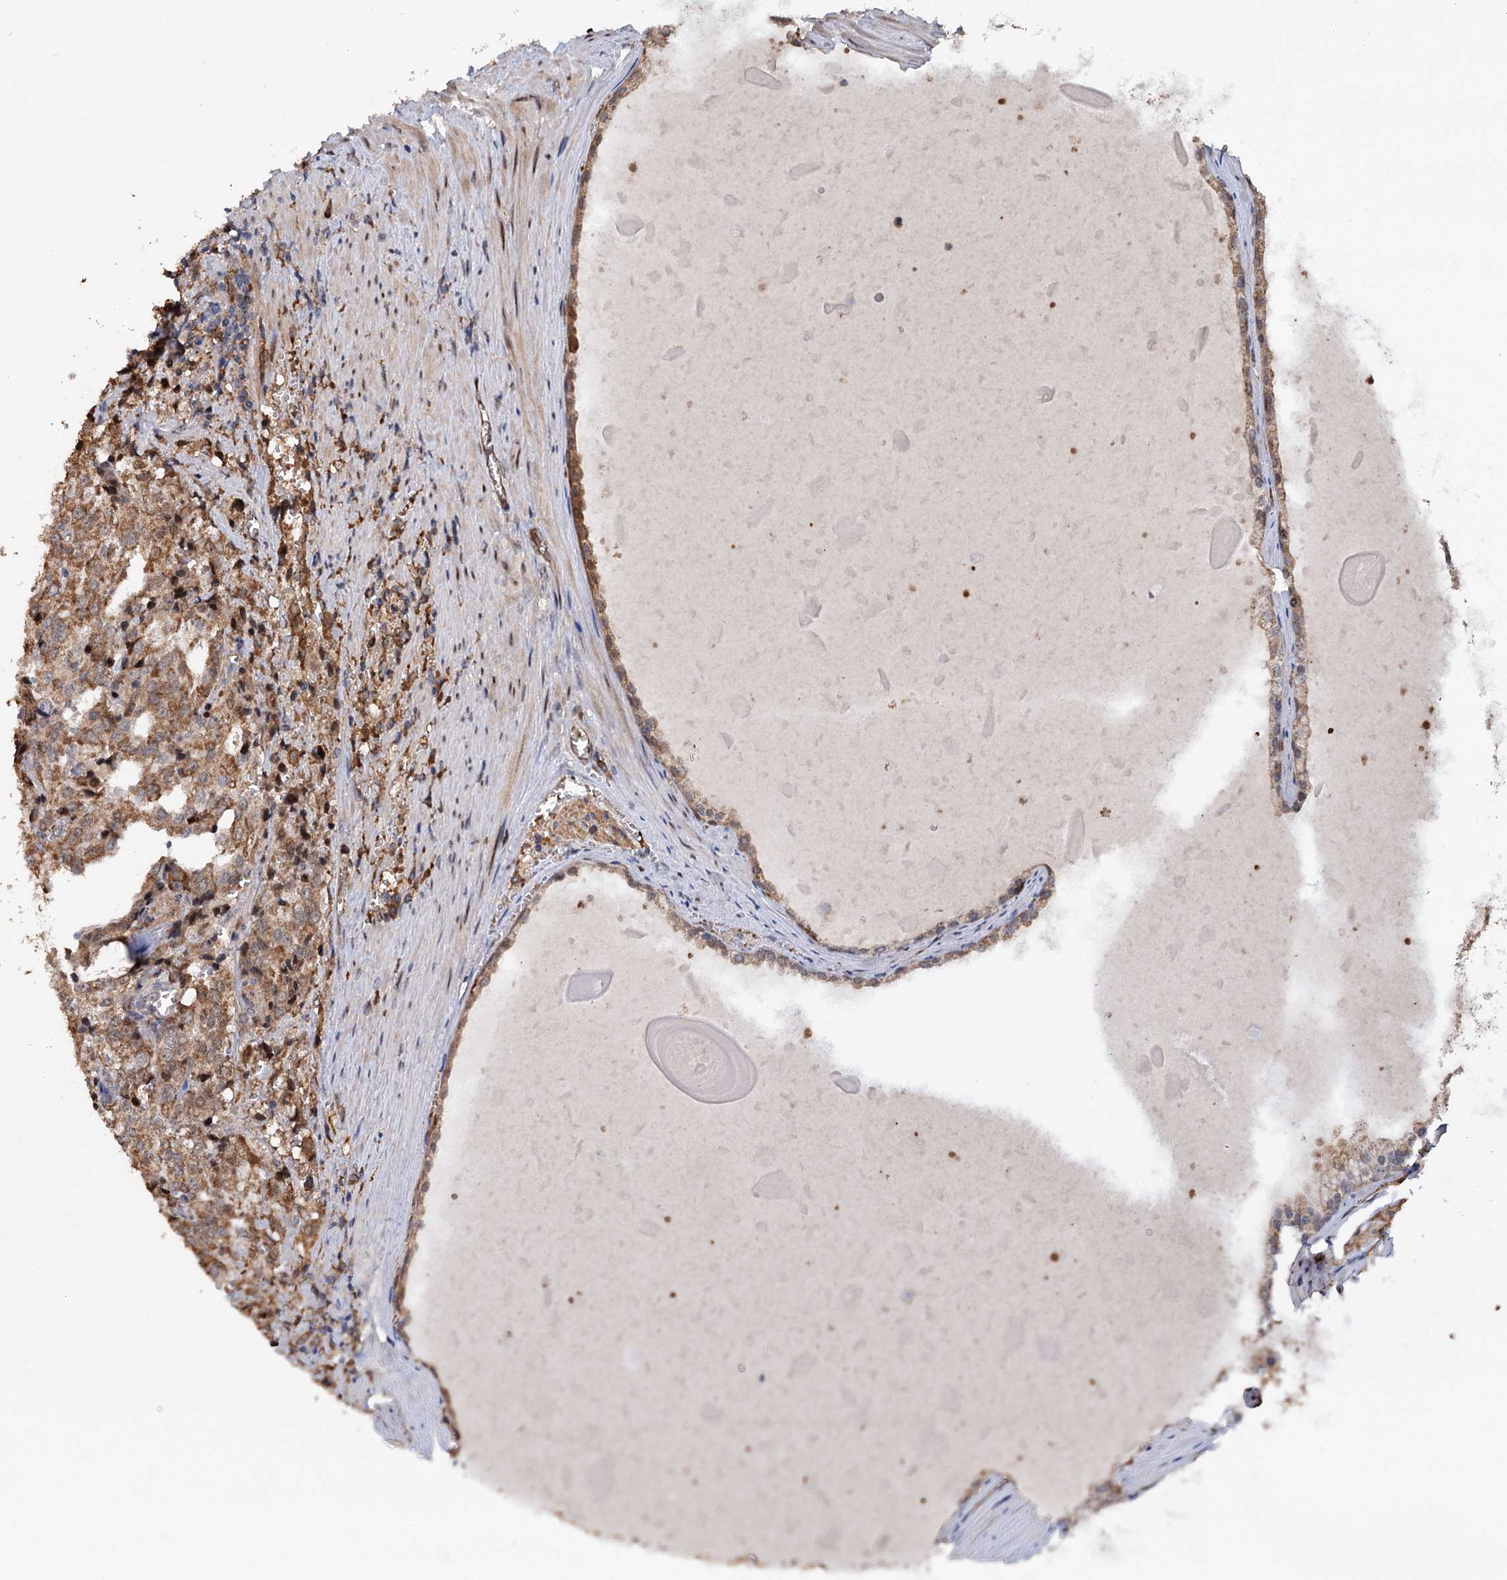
{"staining": {"intensity": "moderate", "quantity": ">75%", "location": "cytoplasmic/membranous"}, "tissue": "prostate cancer", "cell_type": "Tumor cells", "image_type": "cancer", "snomed": [{"axis": "morphology", "description": "Adenocarcinoma, High grade"}, {"axis": "topography", "description": "Prostate"}], "caption": "Brown immunohistochemical staining in prostate high-grade adenocarcinoma shows moderate cytoplasmic/membranous positivity in approximately >75% of tumor cells.", "gene": "NCAPD2", "patient": {"sex": "male", "age": 68}}